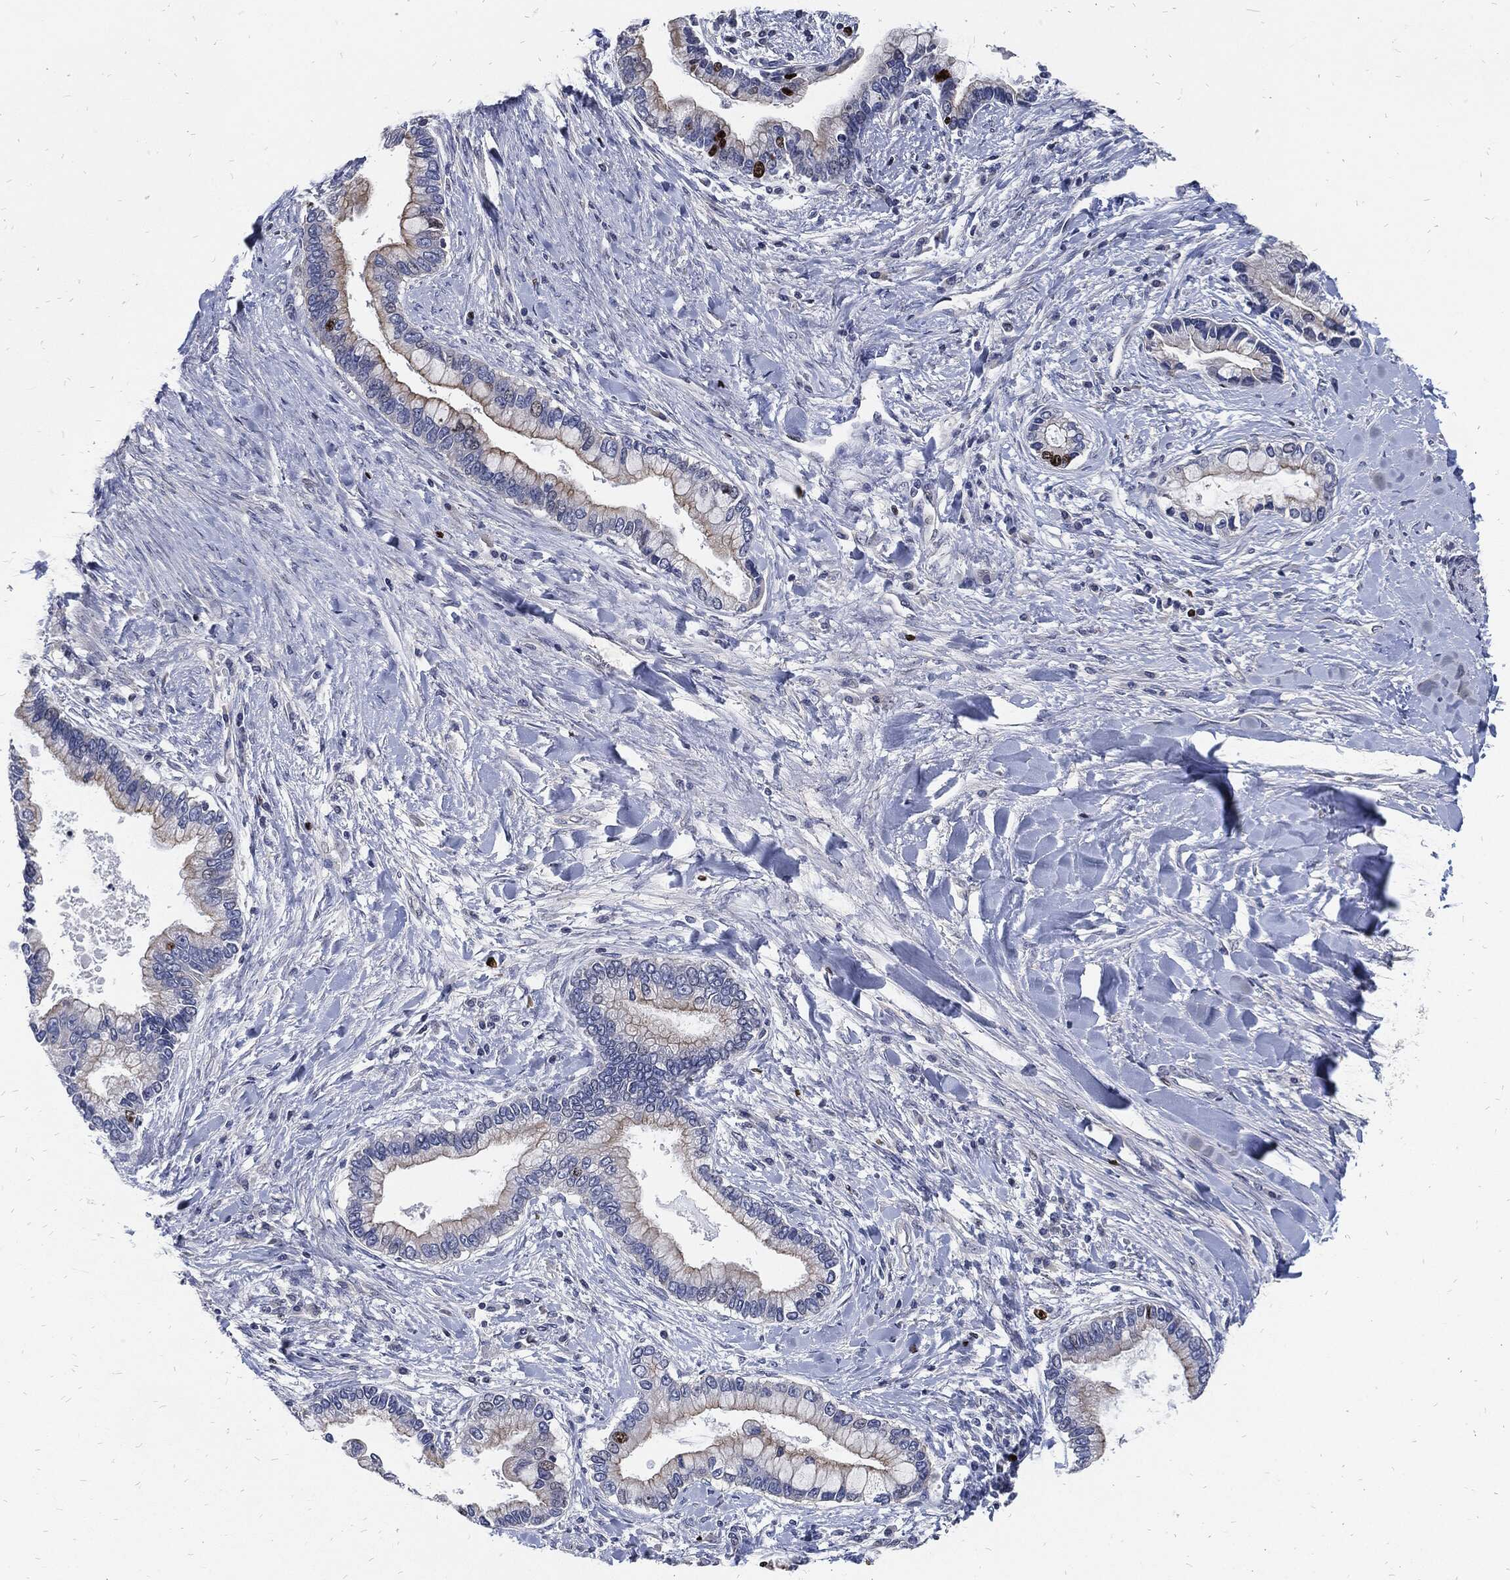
{"staining": {"intensity": "weak", "quantity": "<25%", "location": "cytoplasmic/membranous"}, "tissue": "liver cancer", "cell_type": "Tumor cells", "image_type": "cancer", "snomed": [{"axis": "morphology", "description": "Cholangiocarcinoma"}, {"axis": "topography", "description": "Liver"}], "caption": "Human cholangiocarcinoma (liver) stained for a protein using IHC displays no positivity in tumor cells.", "gene": "MKI67", "patient": {"sex": "male", "age": 50}}